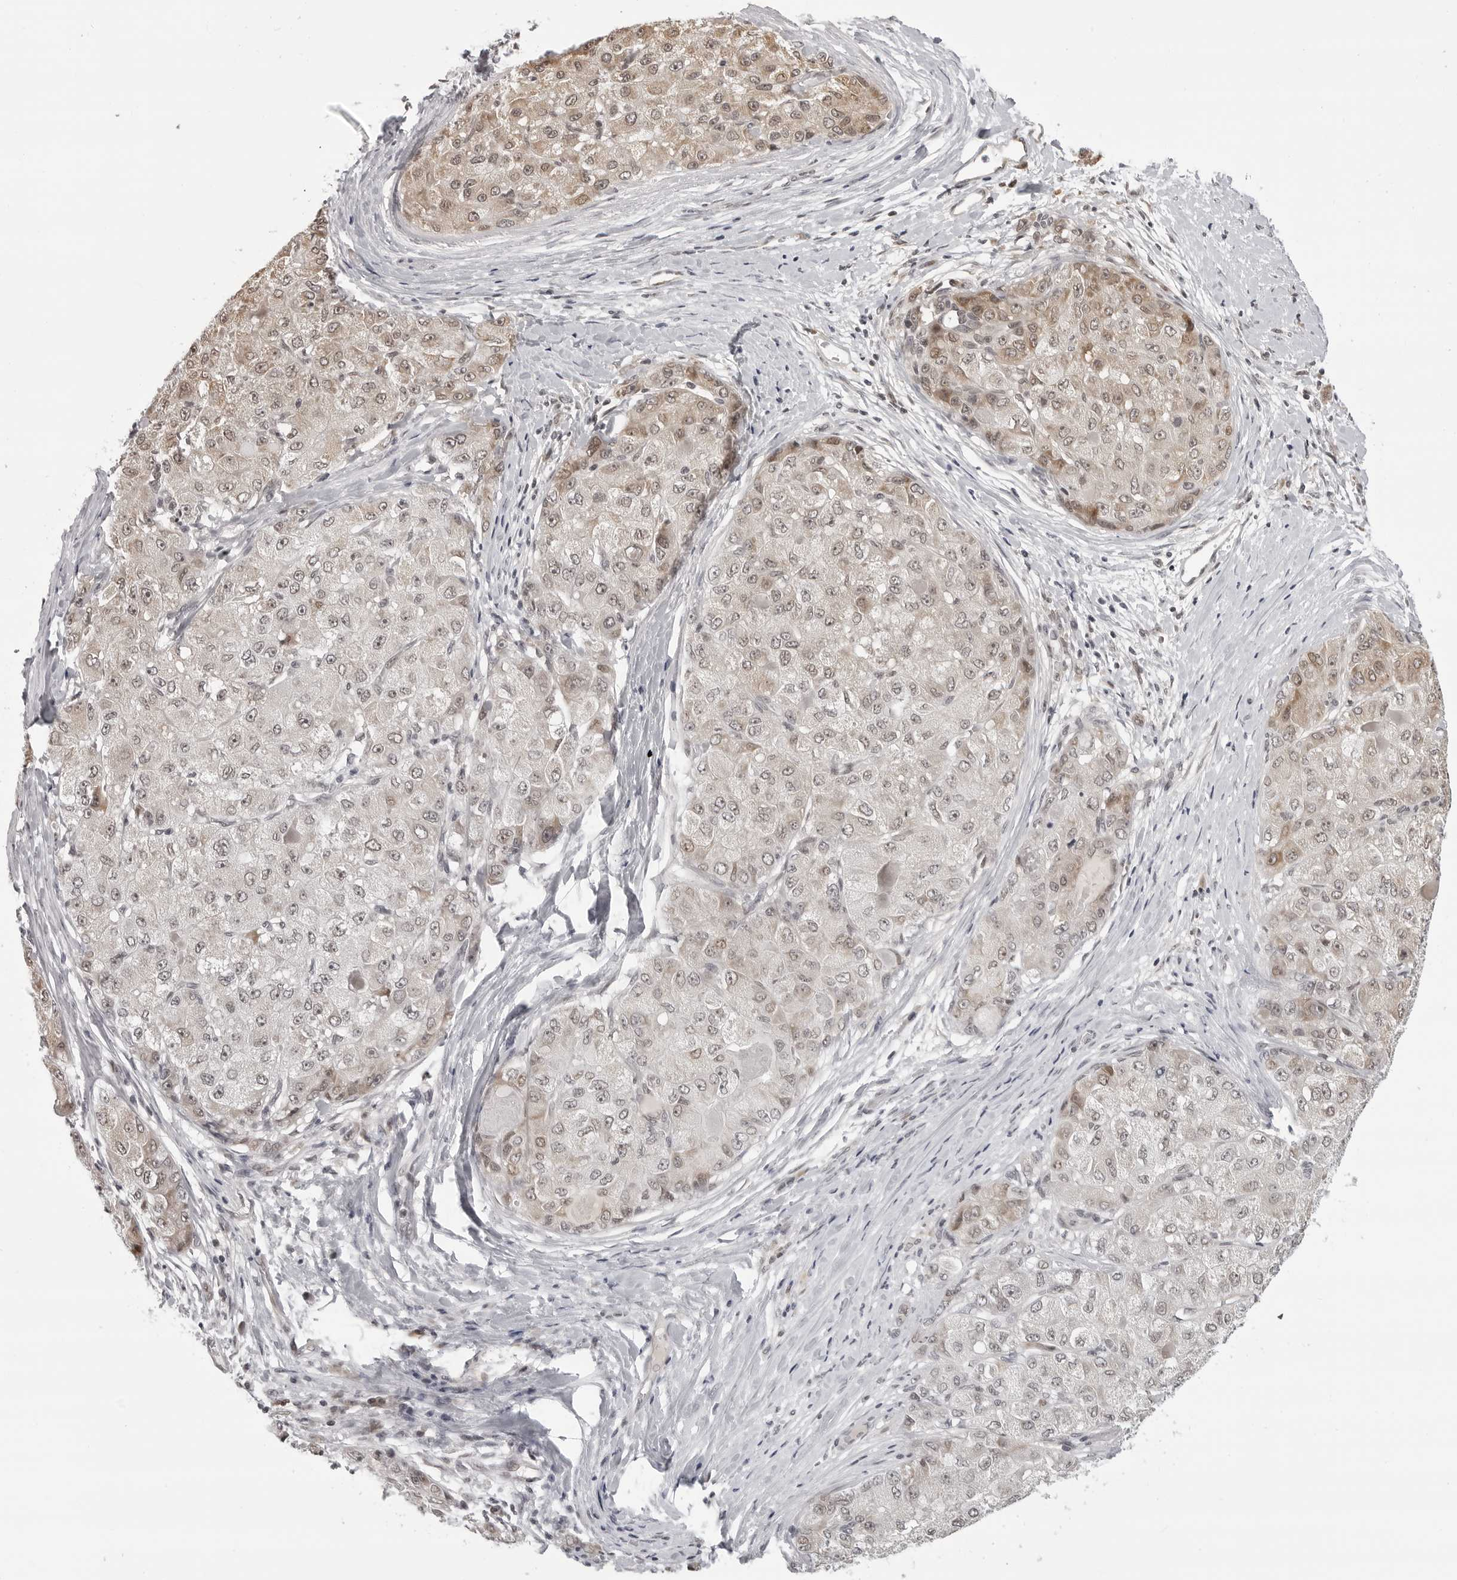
{"staining": {"intensity": "weak", "quantity": "25%-75%", "location": "cytoplasmic/membranous,nuclear"}, "tissue": "liver cancer", "cell_type": "Tumor cells", "image_type": "cancer", "snomed": [{"axis": "morphology", "description": "Carcinoma, Hepatocellular, NOS"}, {"axis": "topography", "description": "Liver"}], "caption": "Tumor cells demonstrate low levels of weak cytoplasmic/membranous and nuclear expression in about 25%-75% of cells in human hepatocellular carcinoma (liver). (DAB (3,3'-diaminobenzidine) IHC with brightfield microscopy, high magnification).", "gene": "PHF3", "patient": {"sex": "male", "age": 80}}